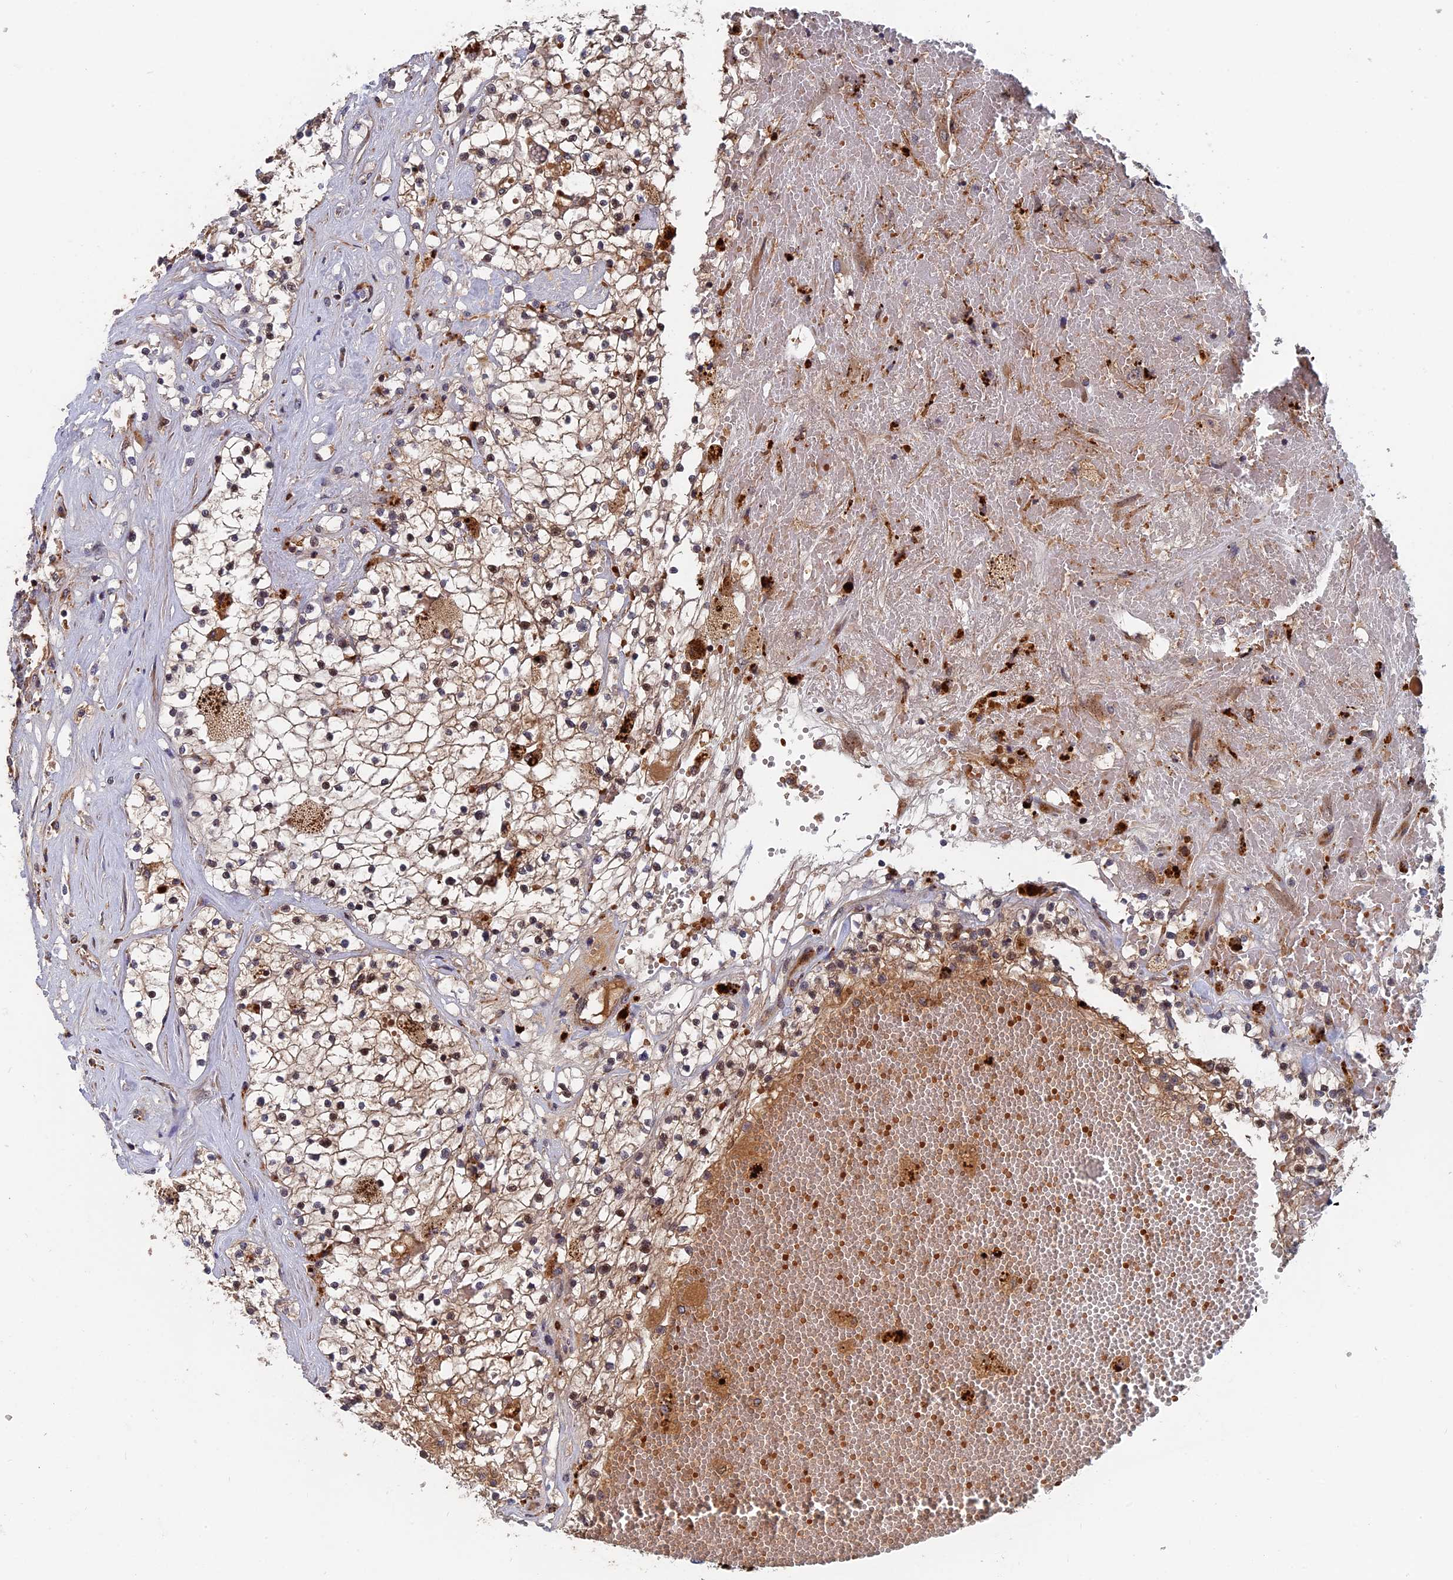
{"staining": {"intensity": "moderate", "quantity": "<25%", "location": "nuclear"}, "tissue": "renal cancer", "cell_type": "Tumor cells", "image_type": "cancer", "snomed": [{"axis": "morphology", "description": "Normal tissue, NOS"}, {"axis": "morphology", "description": "Adenocarcinoma, NOS"}, {"axis": "topography", "description": "Kidney"}], "caption": "Human adenocarcinoma (renal) stained with a protein marker displays moderate staining in tumor cells.", "gene": "TRAPPC2L", "patient": {"sex": "male", "age": 68}}